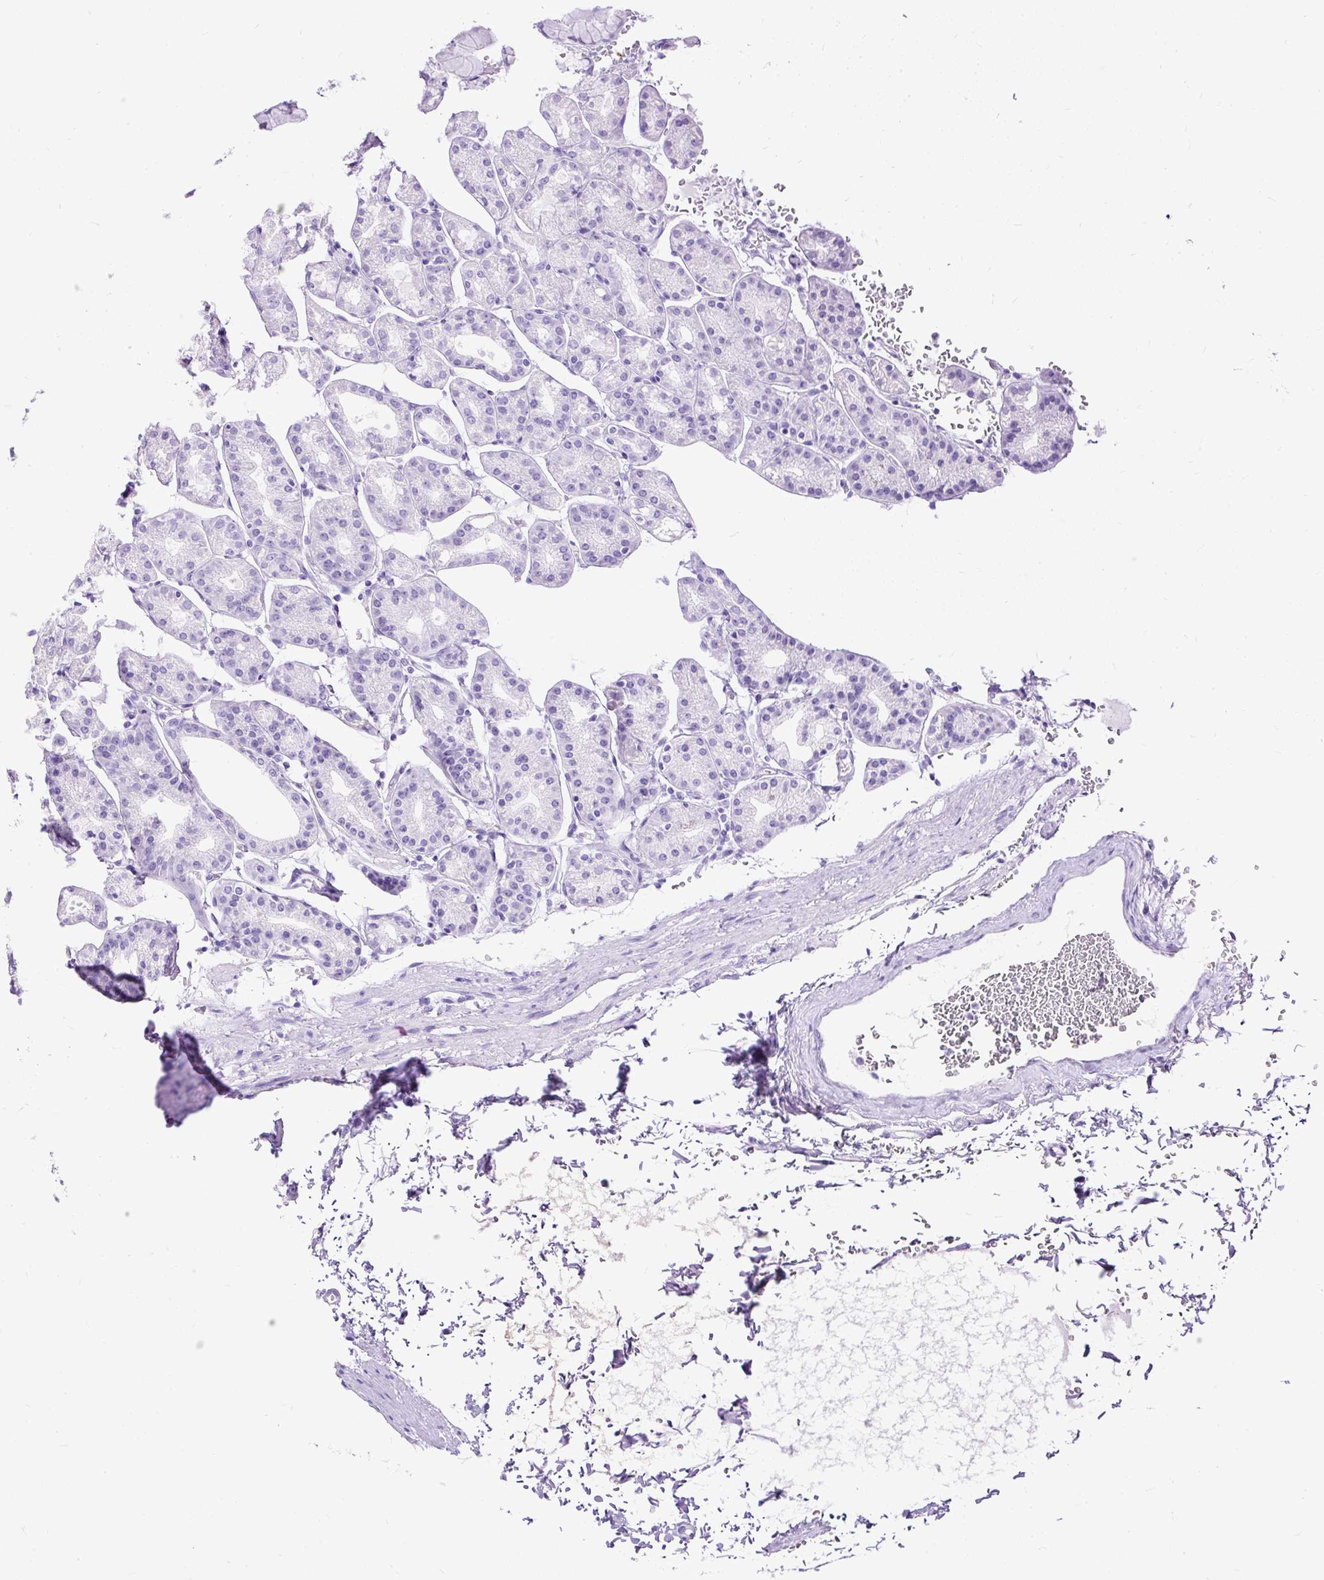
{"staining": {"intensity": "negative", "quantity": "none", "location": "none"}, "tissue": "stomach", "cell_type": "Glandular cells", "image_type": "normal", "snomed": [{"axis": "morphology", "description": "Normal tissue, NOS"}, {"axis": "topography", "description": "Stomach, upper"}], "caption": "Immunohistochemistry of benign human stomach shows no positivity in glandular cells. Brightfield microscopy of immunohistochemistry (IHC) stained with DAB (3,3'-diaminobenzidine) (brown) and hematoxylin (blue), captured at high magnification.", "gene": "HEY1", "patient": {"sex": "female", "age": 81}}